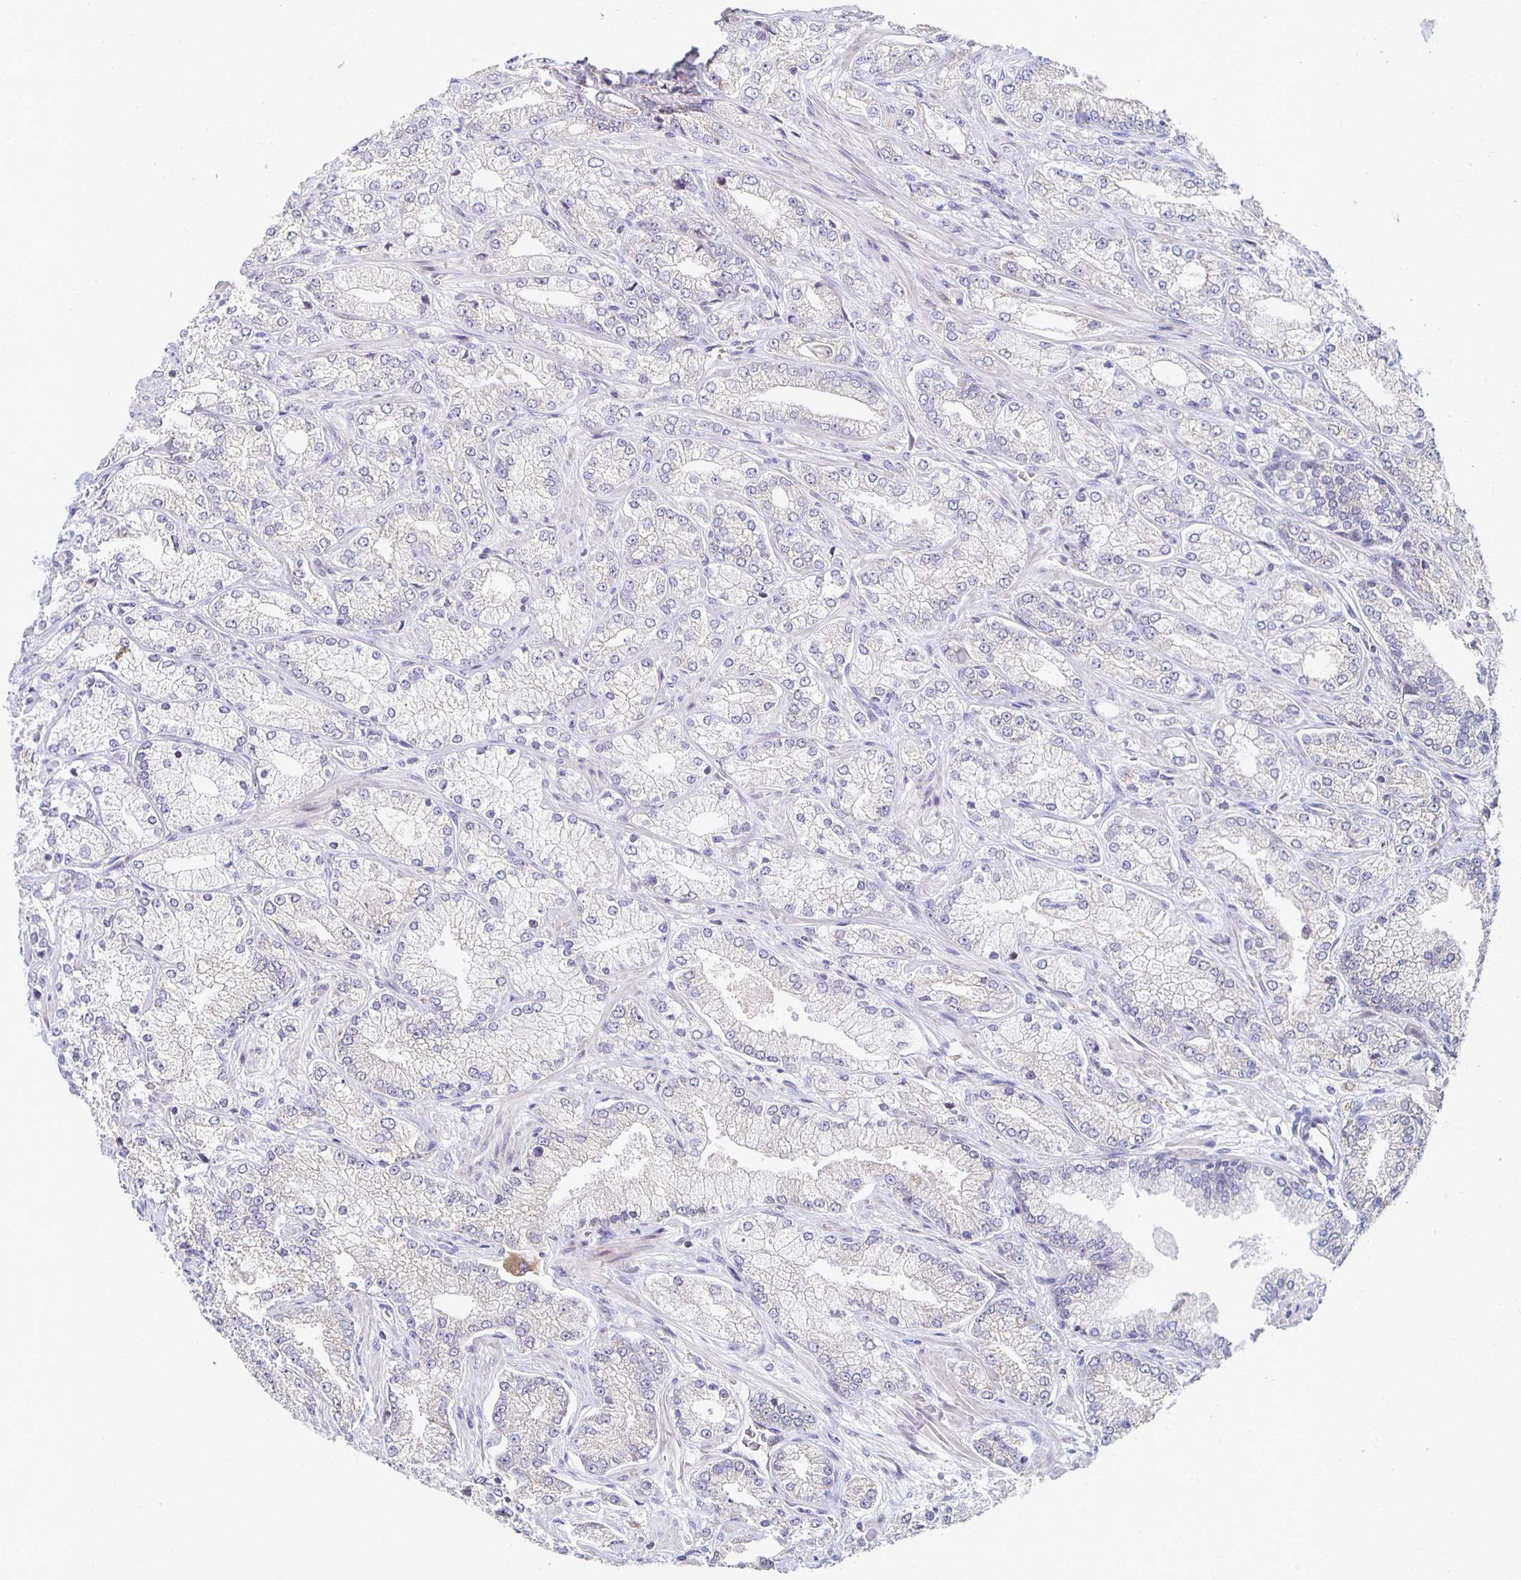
{"staining": {"intensity": "negative", "quantity": "none", "location": "none"}, "tissue": "prostate cancer", "cell_type": "Tumor cells", "image_type": "cancer", "snomed": [{"axis": "morphology", "description": "Normal tissue, NOS"}, {"axis": "morphology", "description": "Adenocarcinoma, High grade"}, {"axis": "topography", "description": "Prostate"}, {"axis": "topography", "description": "Peripheral nerve tissue"}], "caption": "This is a image of immunohistochemistry staining of prostate cancer (adenocarcinoma (high-grade)), which shows no expression in tumor cells.", "gene": "HCFC1R1", "patient": {"sex": "male", "age": 68}}